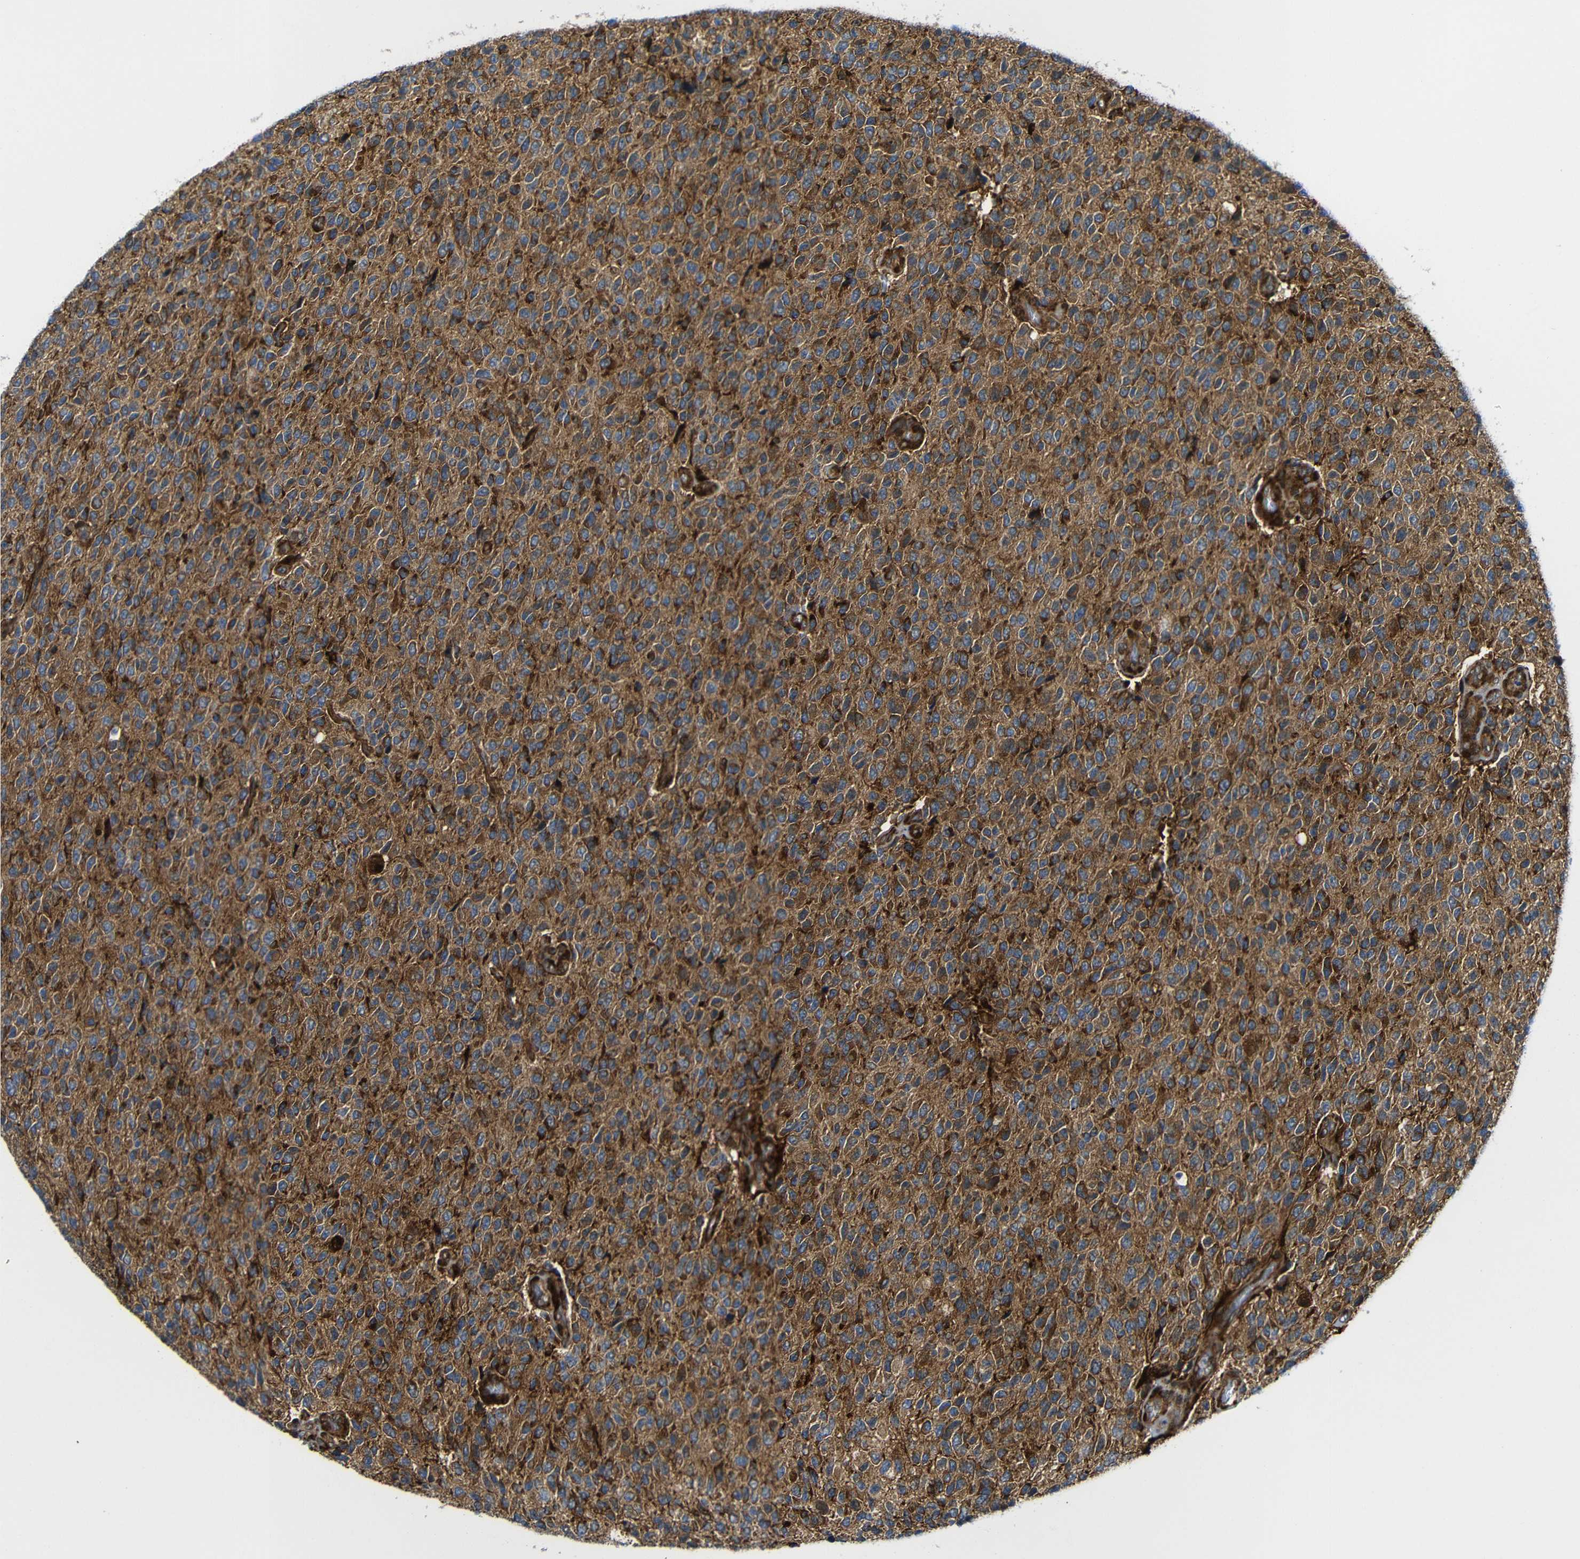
{"staining": {"intensity": "strong", "quantity": ">75%", "location": "cytoplasmic/membranous"}, "tissue": "glioma", "cell_type": "Tumor cells", "image_type": "cancer", "snomed": [{"axis": "morphology", "description": "Glioma, malignant, High grade"}, {"axis": "topography", "description": "pancreas cauda"}], "caption": "Malignant glioma (high-grade) tissue shows strong cytoplasmic/membranous expression in about >75% of tumor cells Immunohistochemistry stains the protein of interest in brown and the nuclei are stained blue.", "gene": "PARP14", "patient": {"sex": "male", "age": 60}}